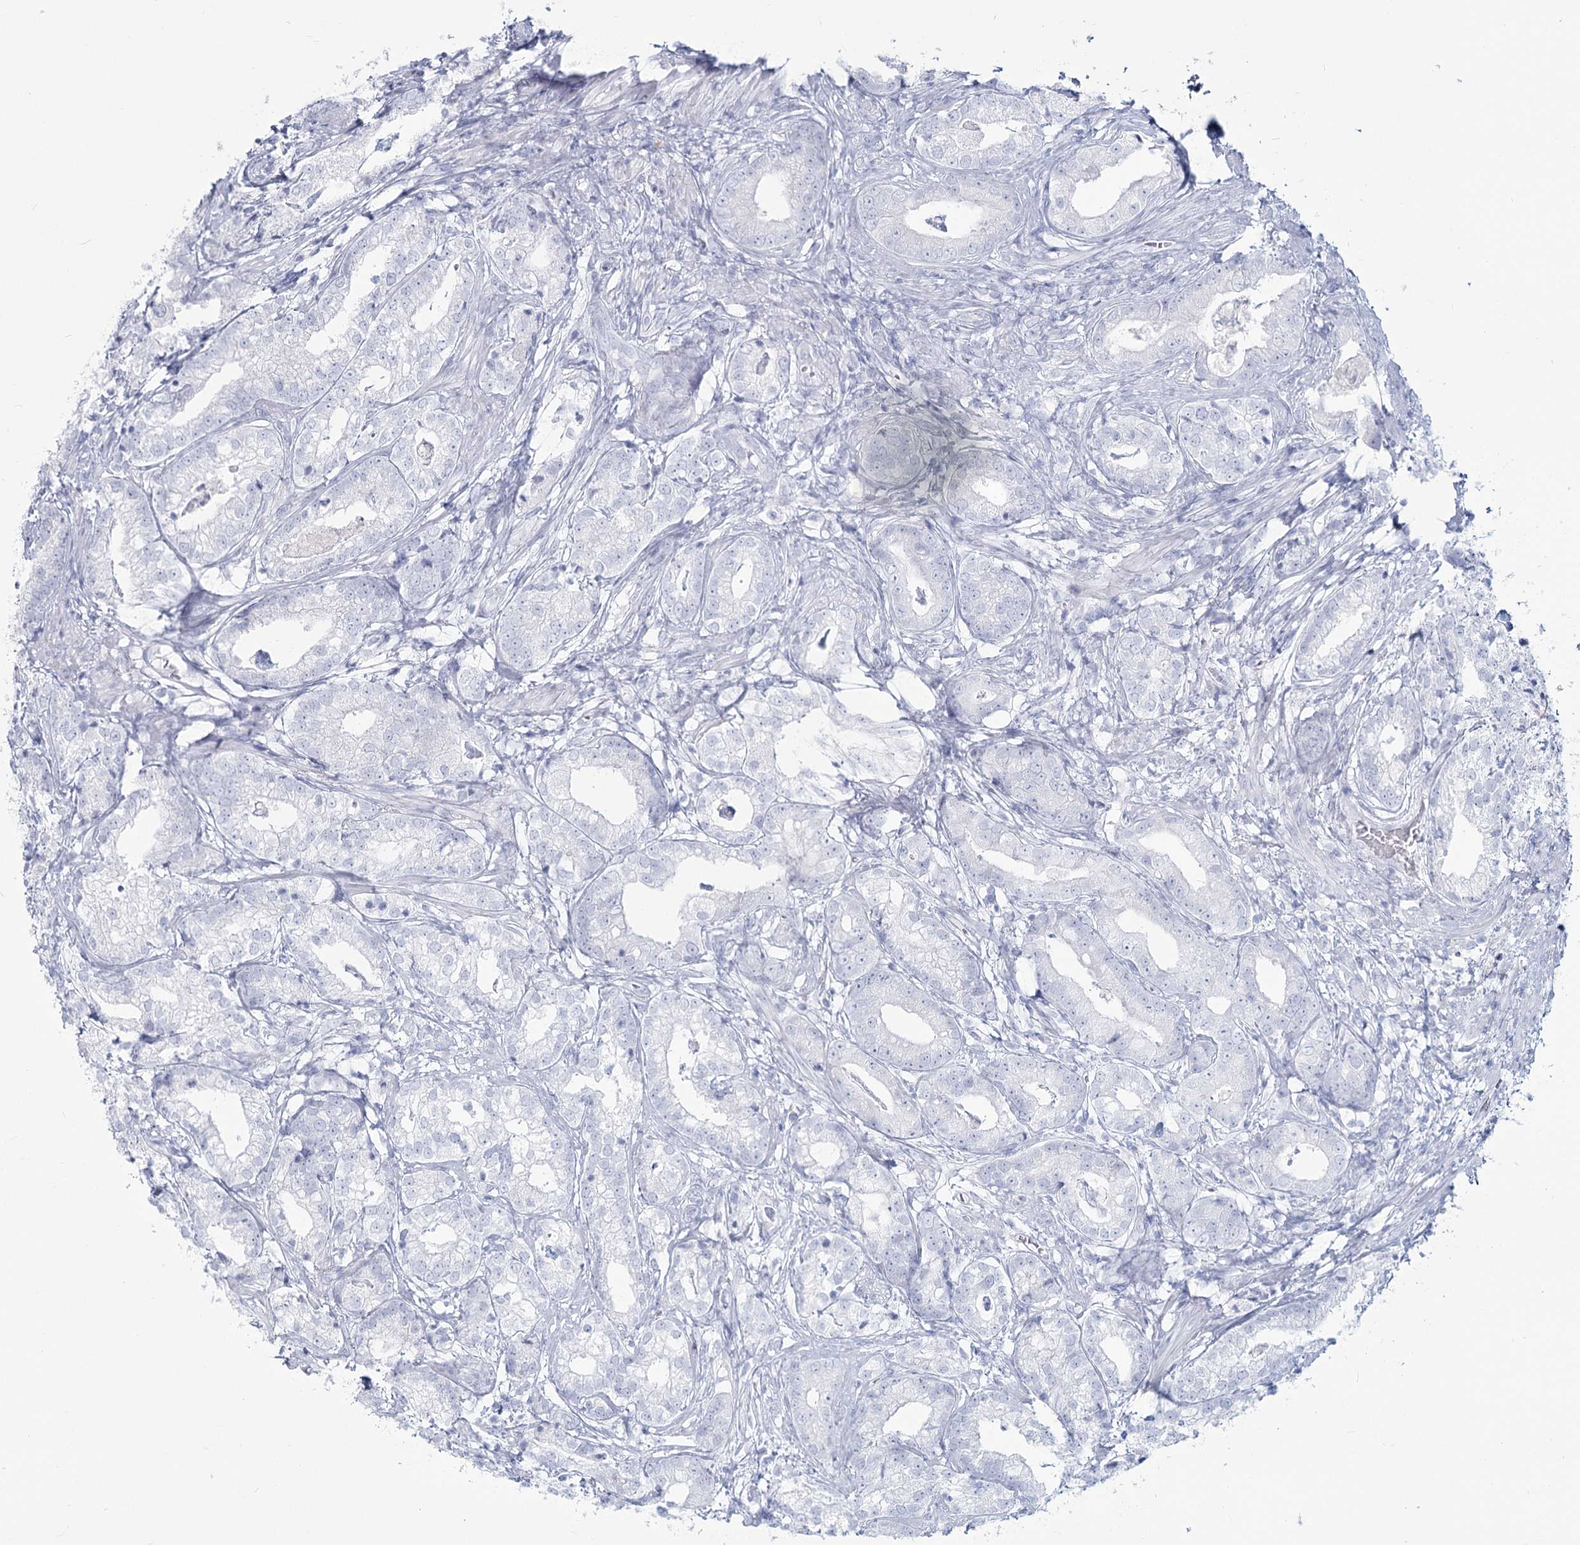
{"staining": {"intensity": "negative", "quantity": "none", "location": "none"}, "tissue": "prostate cancer", "cell_type": "Tumor cells", "image_type": "cancer", "snomed": [{"axis": "morphology", "description": "Adenocarcinoma, High grade"}, {"axis": "topography", "description": "Prostate"}], "caption": "Prostate cancer (adenocarcinoma (high-grade)) was stained to show a protein in brown. There is no significant staining in tumor cells.", "gene": "SLC6A19", "patient": {"sex": "male", "age": 69}}